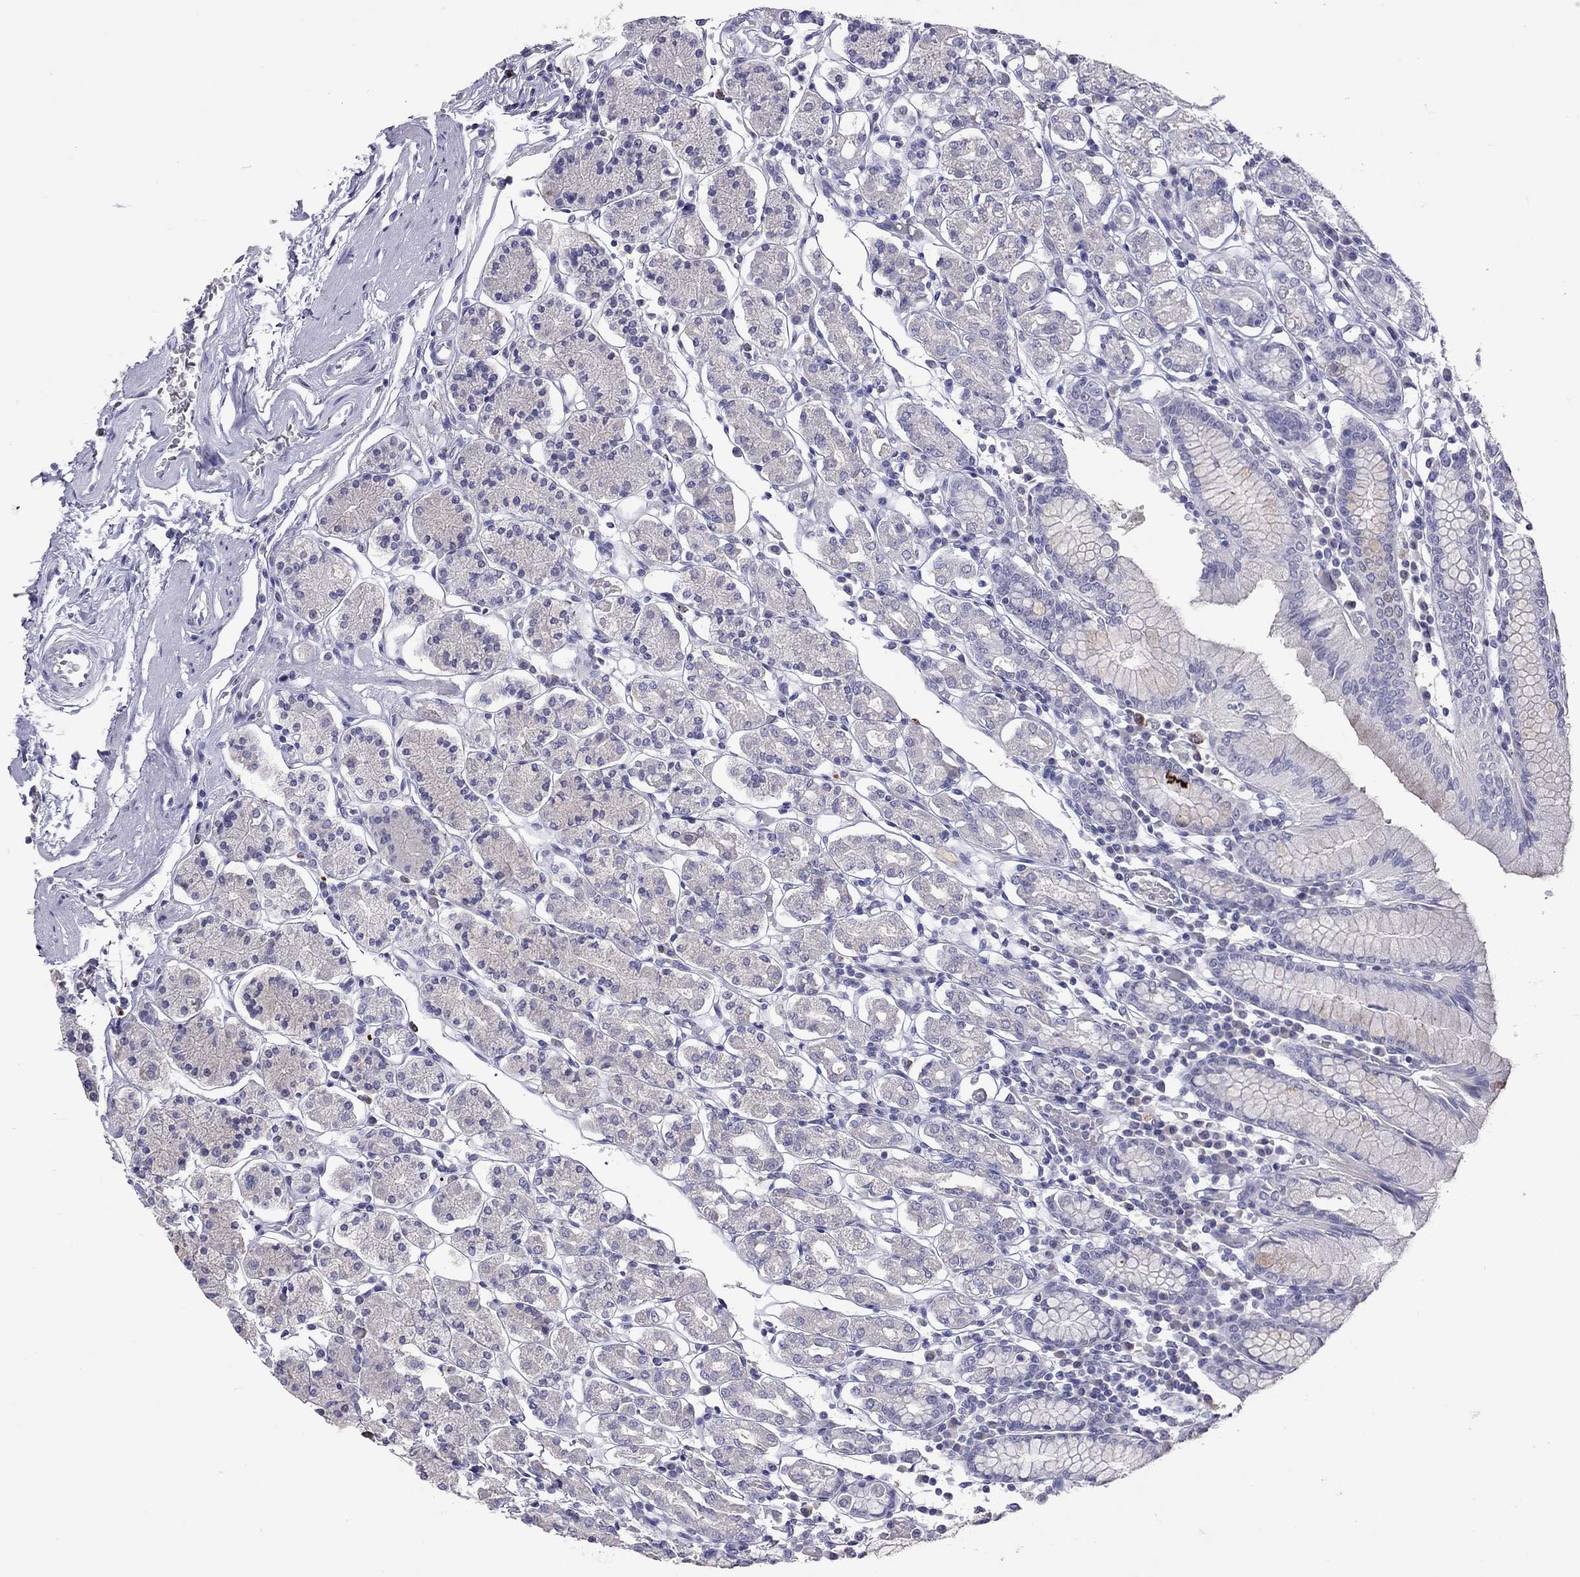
{"staining": {"intensity": "negative", "quantity": "none", "location": "none"}, "tissue": "stomach", "cell_type": "Glandular cells", "image_type": "normal", "snomed": [{"axis": "morphology", "description": "Normal tissue, NOS"}, {"axis": "topography", "description": "Stomach, upper"}, {"axis": "topography", "description": "Stomach"}], "caption": "DAB immunohistochemical staining of normal human stomach displays no significant expression in glandular cells.", "gene": "SLAMF1", "patient": {"sex": "male", "age": 62}}